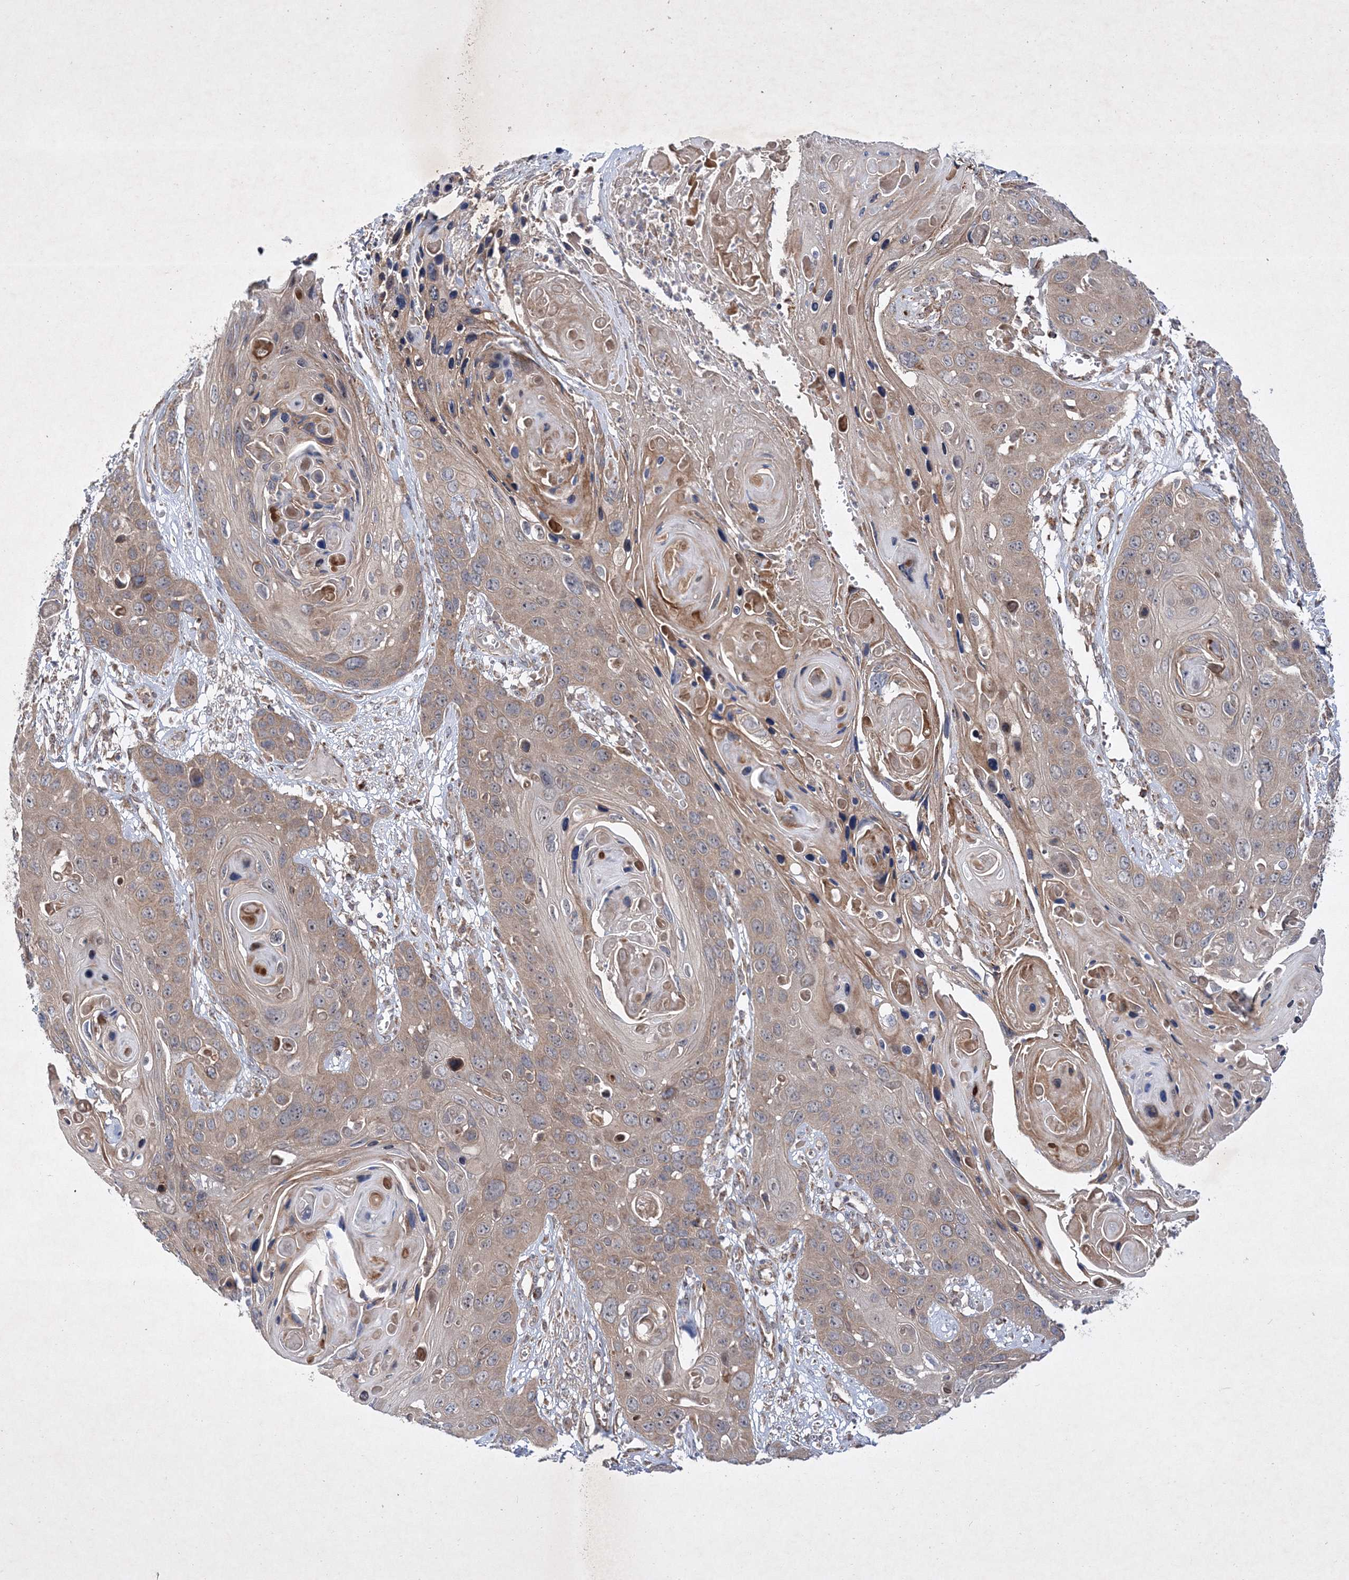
{"staining": {"intensity": "weak", "quantity": "25%-75%", "location": "cytoplasmic/membranous"}, "tissue": "skin cancer", "cell_type": "Tumor cells", "image_type": "cancer", "snomed": [{"axis": "morphology", "description": "Squamous cell carcinoma, NOS"}, {"axis": "topography", "description": "Skin"}], "caption": "Brown immunohistochemical staining in skin cancer (squamous cell carcinoma) displays weak cytoplasmic/membranous expression in approximately 25%-75% of tumor cells.", "gene": "SCRN3", "patient": {"sex": "male", "age": 55}}